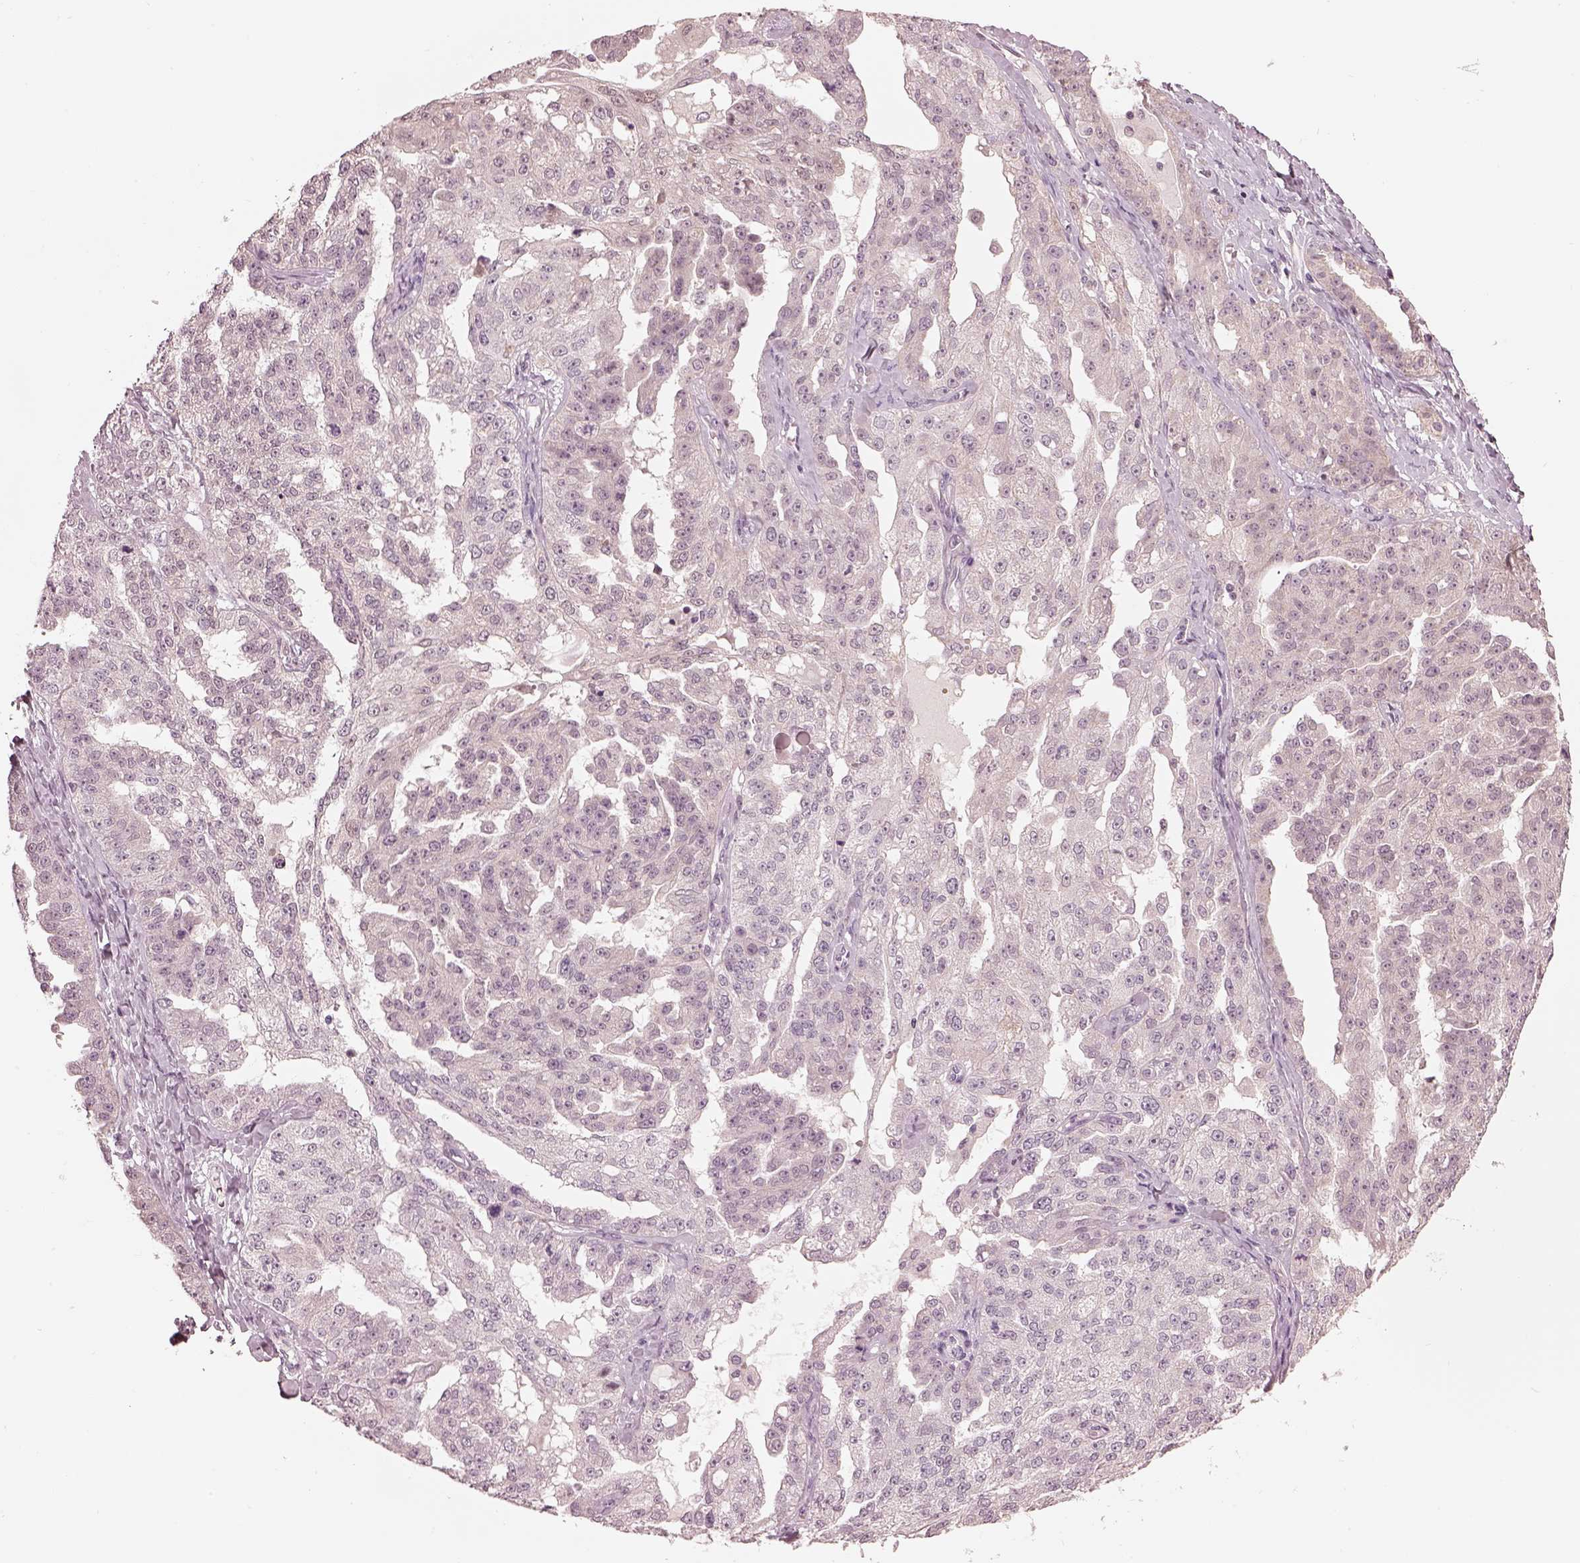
{"staining": {"intensity": "negative", "quantity": "none", "location": "none"}, "tissue": "ovarian cancer", "cell_type": "Tumor cells", "image_type": "cancer", "snomed": [{"axis": "morphology", "description": "Cystadenocarcinoma, serous, NOS"}, {"axis": "topography", "description": "Ovary"}], "caption": "A histopathology image of human ovarian cancer (serous cystadenocarcinoma) is negative for staining in tumor cells.", "gene": "IQCG", "patient": {"sex": "female", "age": 58}}